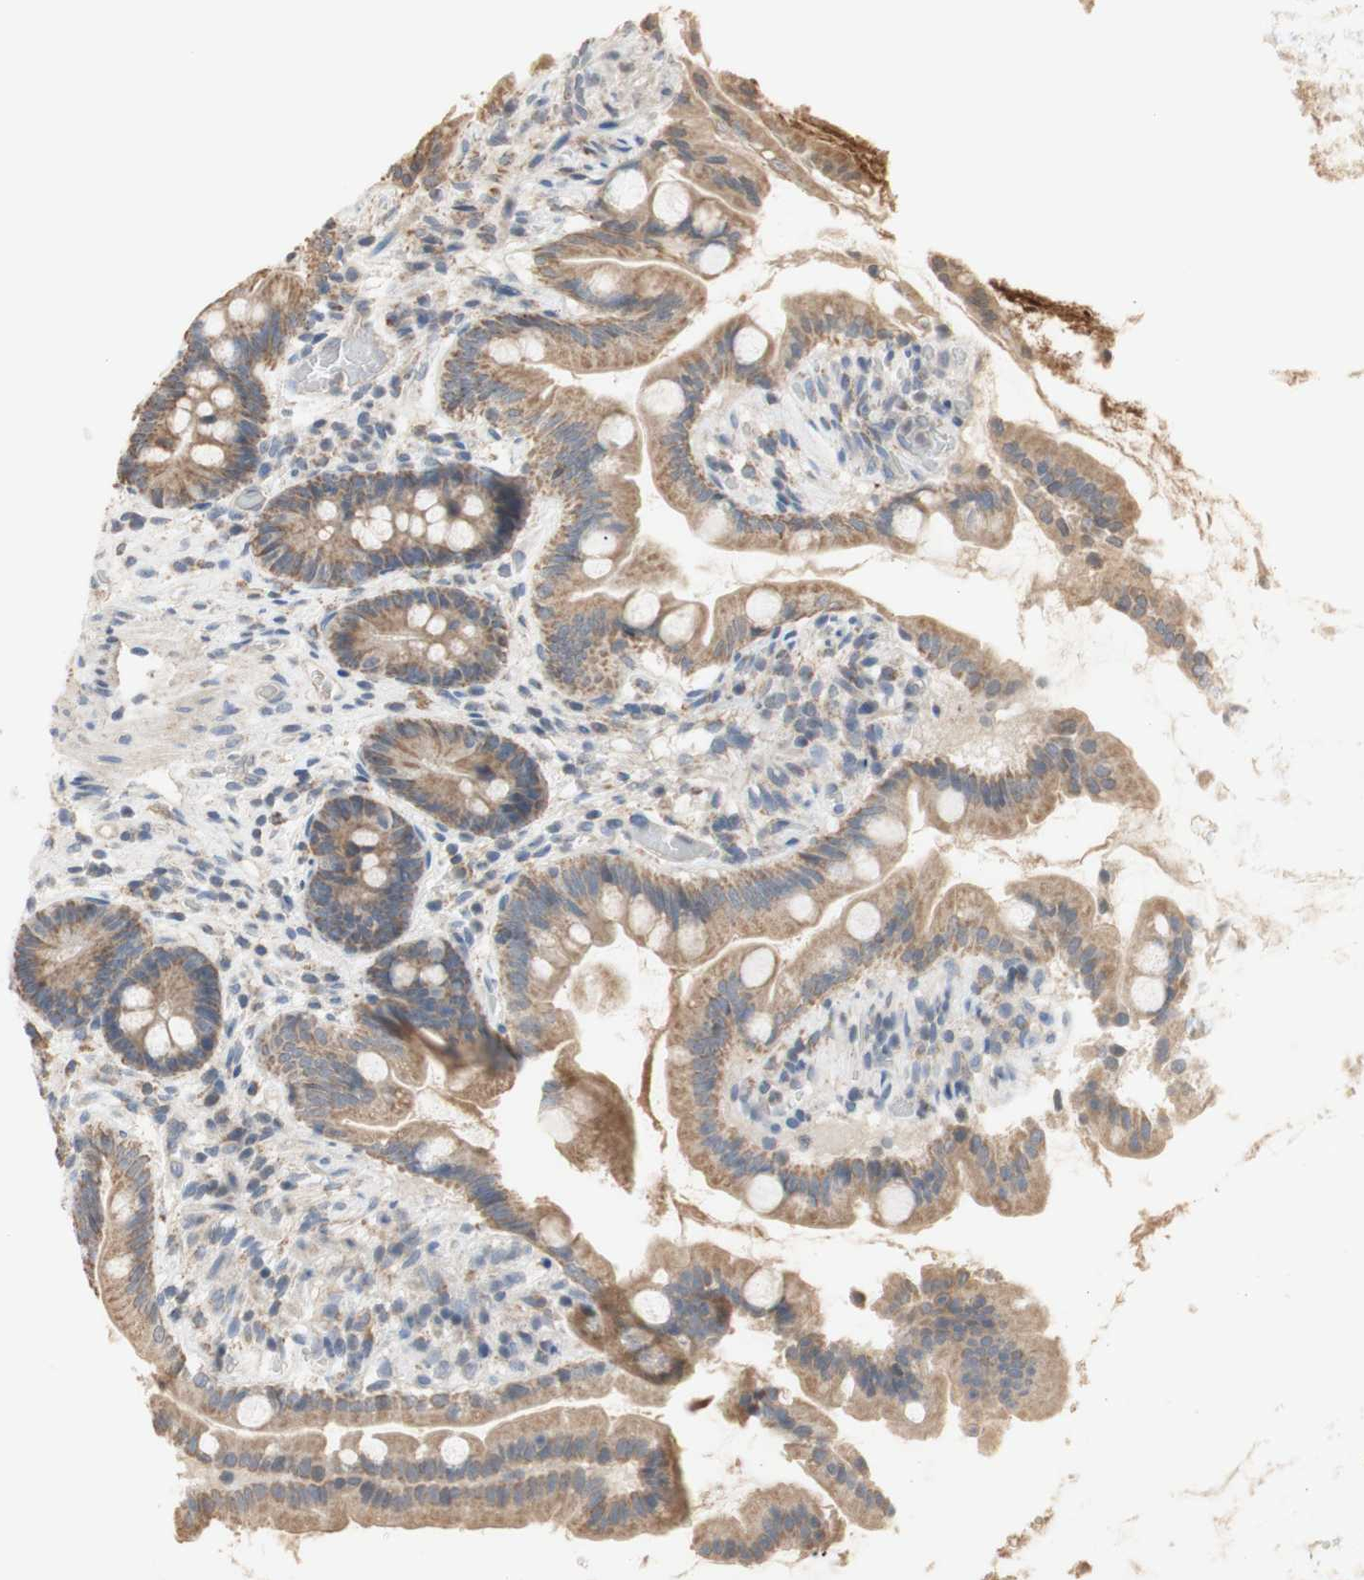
{"staining": {"intensity": "weak", "quantity": ">75%", "location": "cytoplasmic/membranous"}, "tissue": "small intestine", "cell_type": "Glandular cells", "image_type": "normal", "snomed": [{"axis": "morphology", "description": "Normal tissue, NOS"}, {"axis": "topography", "description": "Small intestine"}], "caption": "DAB immunohistochemical staining of benign human small intestine shows weak cytoplasmic/membranous protein positivity in approximately >75% of glandular cells. (IHC, brightfield microscopy, high magnification).", "gene": "PTGIS", "patient": {"sex": "female", "age": 56}}